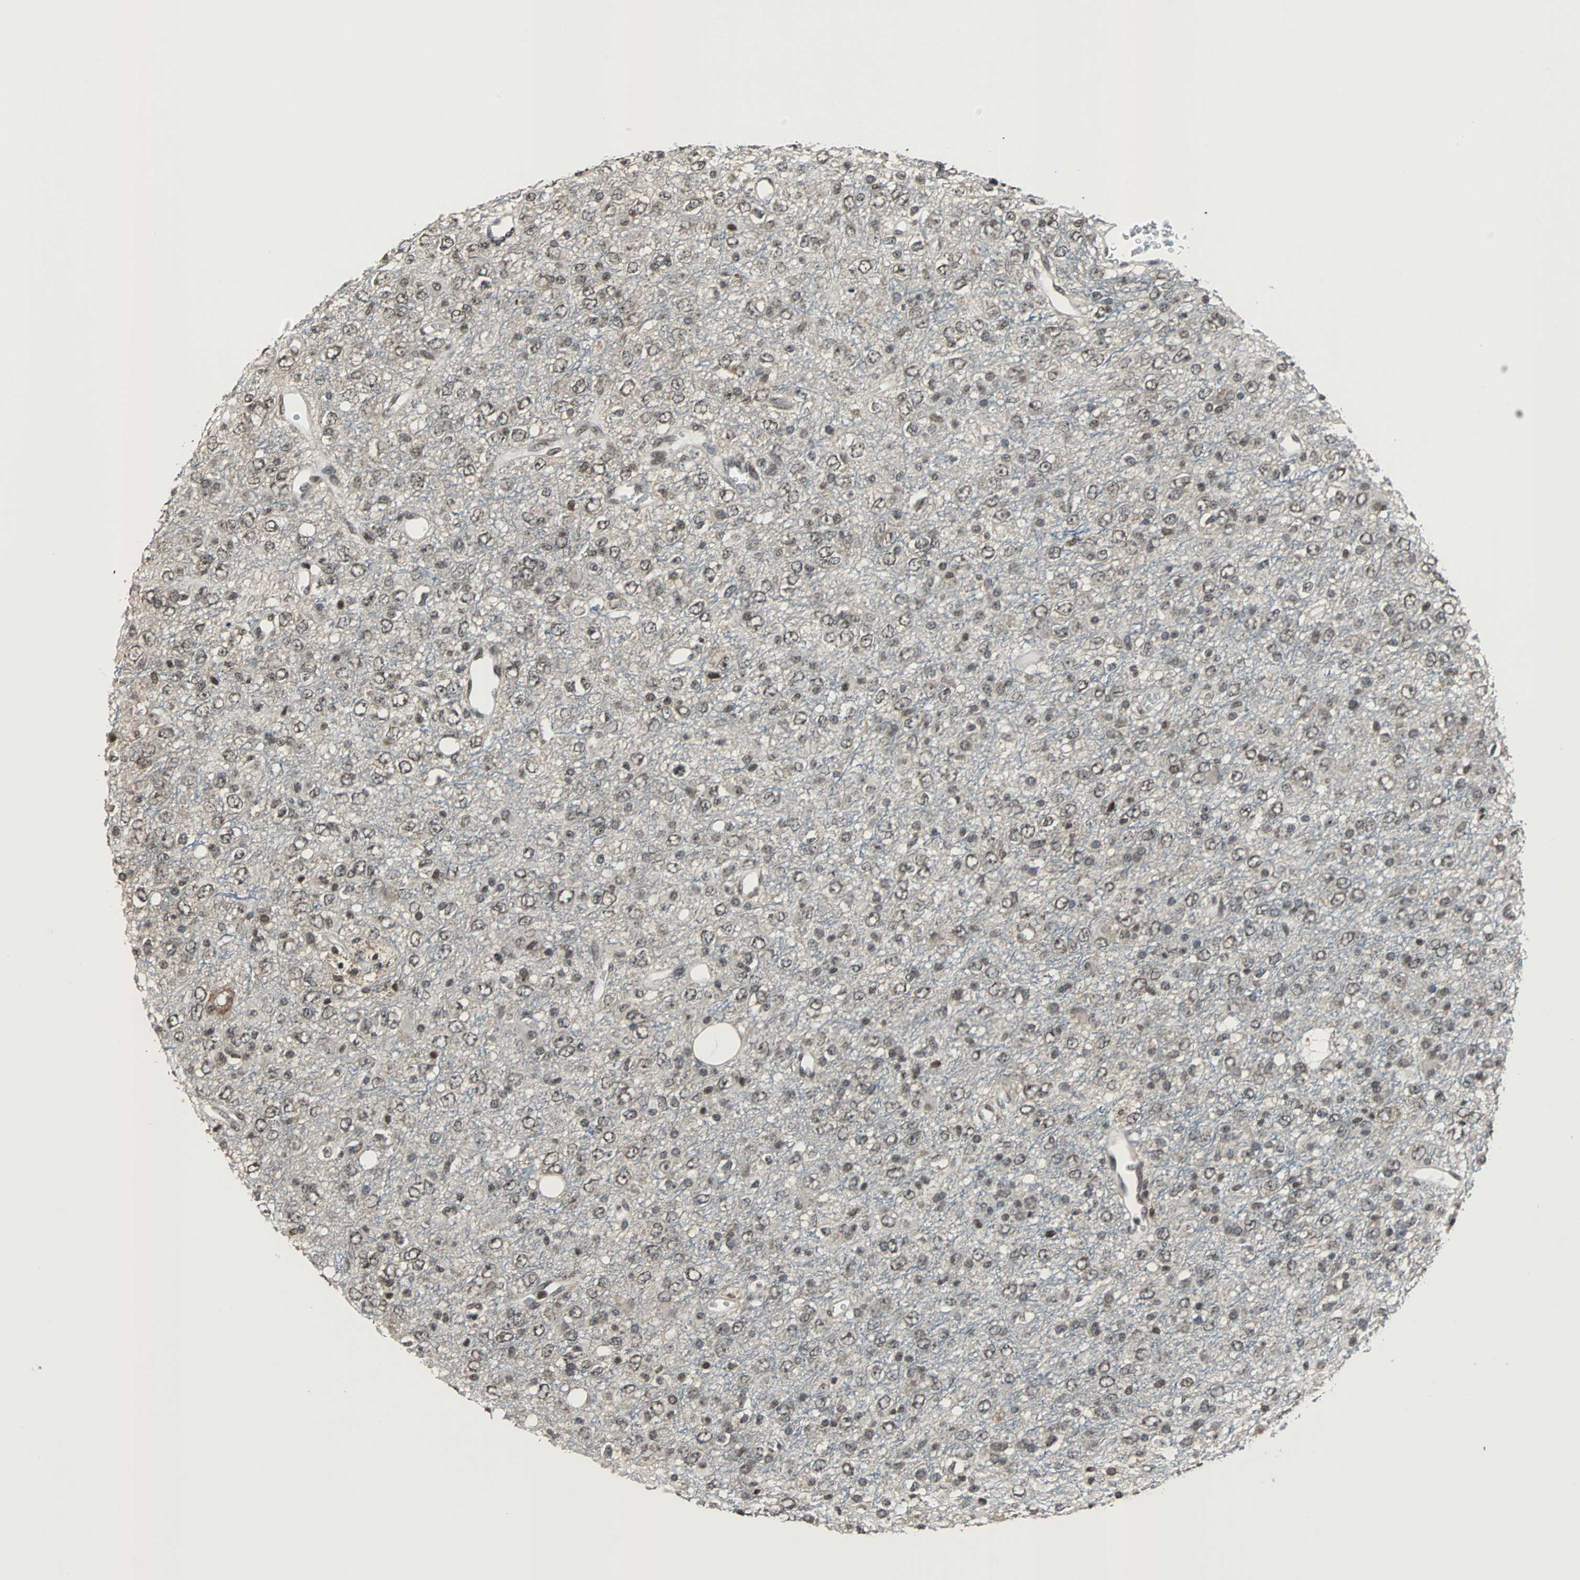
{"staining": {"intensity": "moderate", "quantity": ">75%", "location": "nuclear"}, "tissue": "glioma", "cell_type": "Tumor cells", "image_type": "cancer", "snomed": [{"axis": "morphology", "description": "Glioma, malignant, High grade"}, {"axis": "topography", "description": "pancreas cauda"}], "caption": "A brown stain labels moderate nuclear staining of a protein in human malignant glioma (high-grade) tumor cells.", "gene": "REST", "patient": {"sex": "male", "age": 60}}